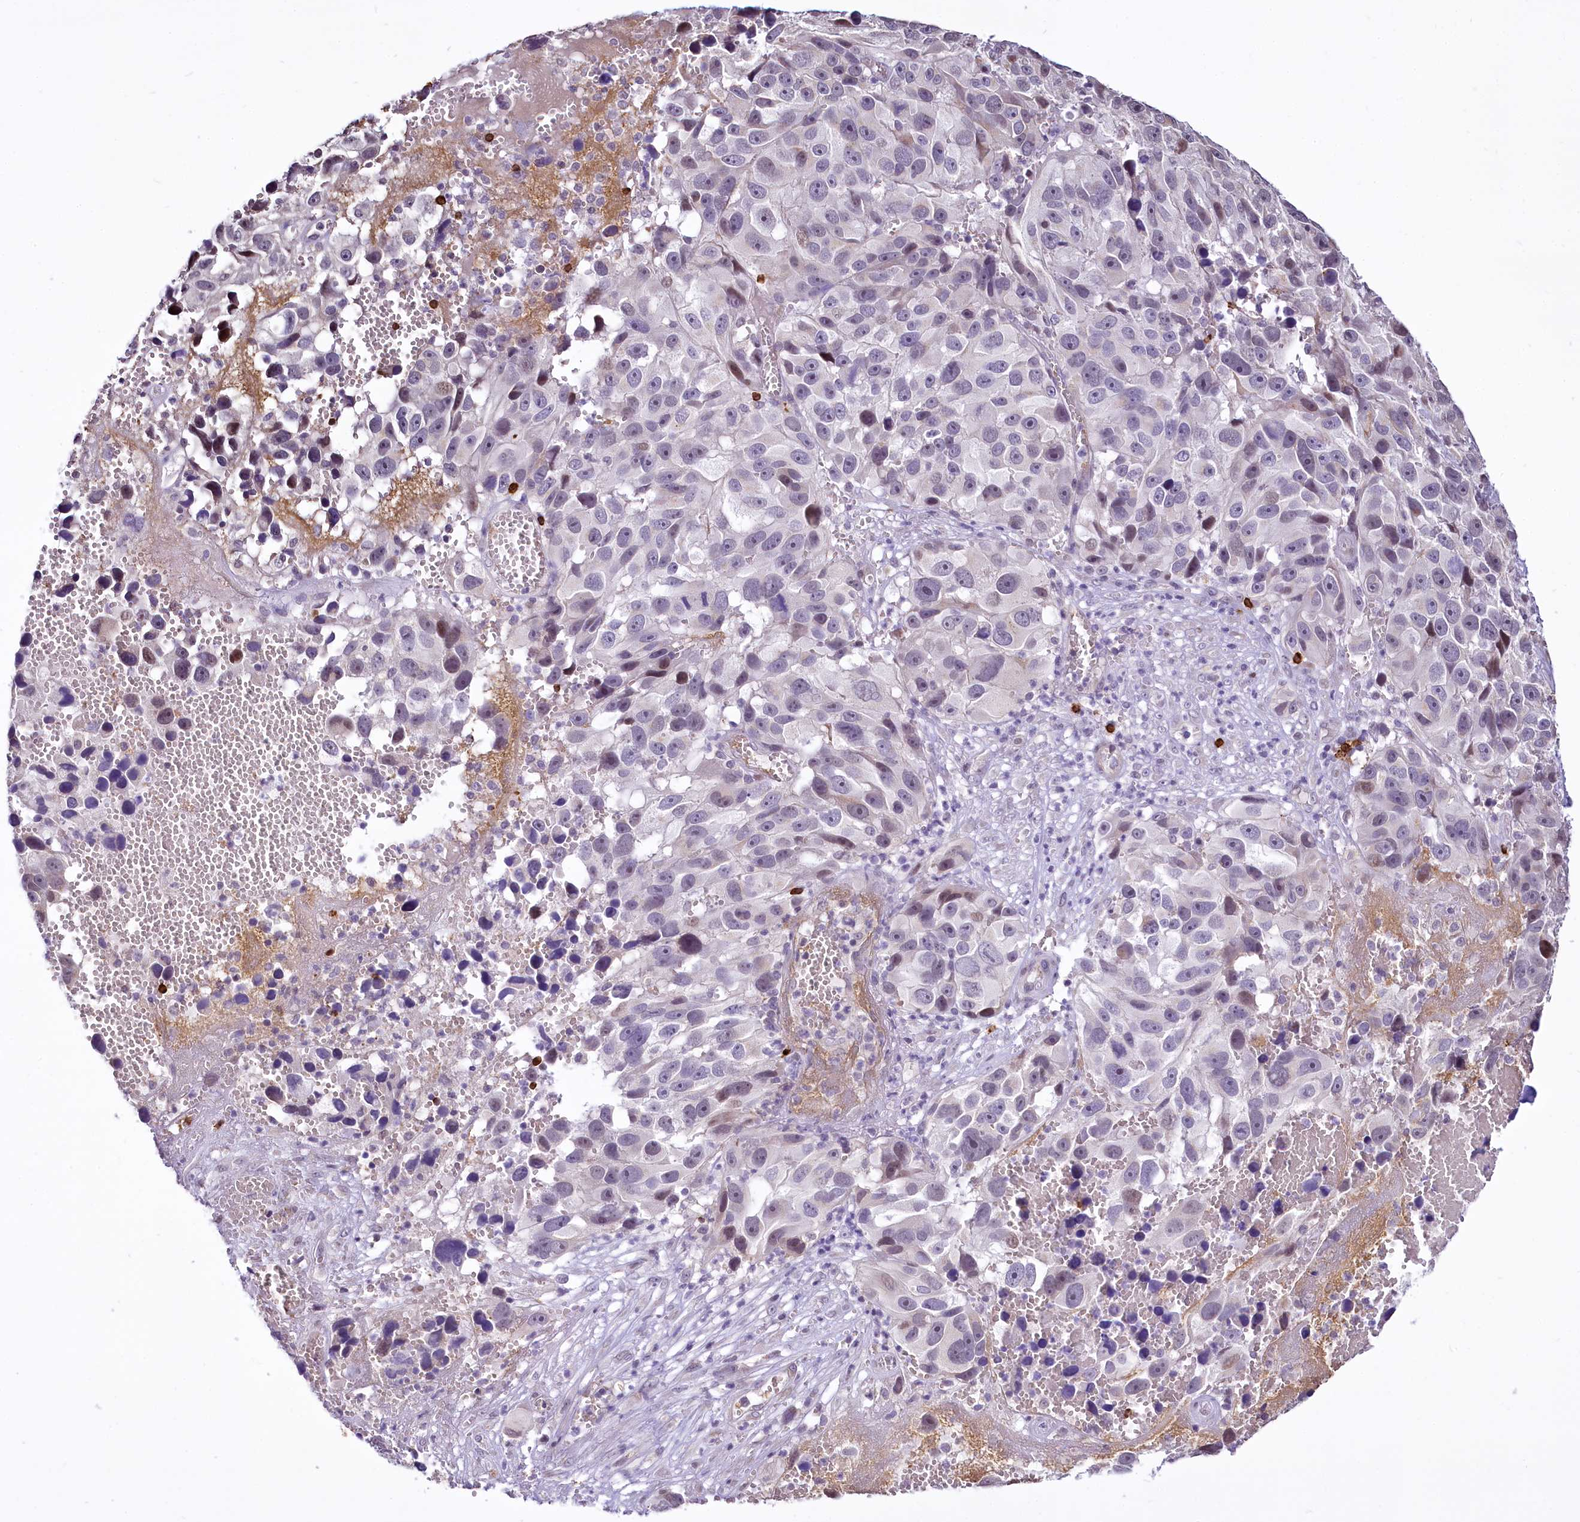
{"staining": {"intensity": "weak", "quantity": "<25%", "location": "nuclear"}, "tissue": "melanoma", "cell_type": "Tumor cells", "image_type": "cancer", "snomed": [{"axis": "morphology", "description": "Malignant melanoma, NOS"}, {"axis": "topography", "description": "Skin"}], "caption": "A high-resolution micrograph shows immunohistochemistry staining of malignant melanoma, which displays no significant staining in tumor cells. The staining was performed using DAB to visualize the protein expression in brown, while the nuclei were stained in blue with hematoxylin (Magnification: 20x).", "gene": "BANK1", "patient": {"sex": "male", "age": 84}}